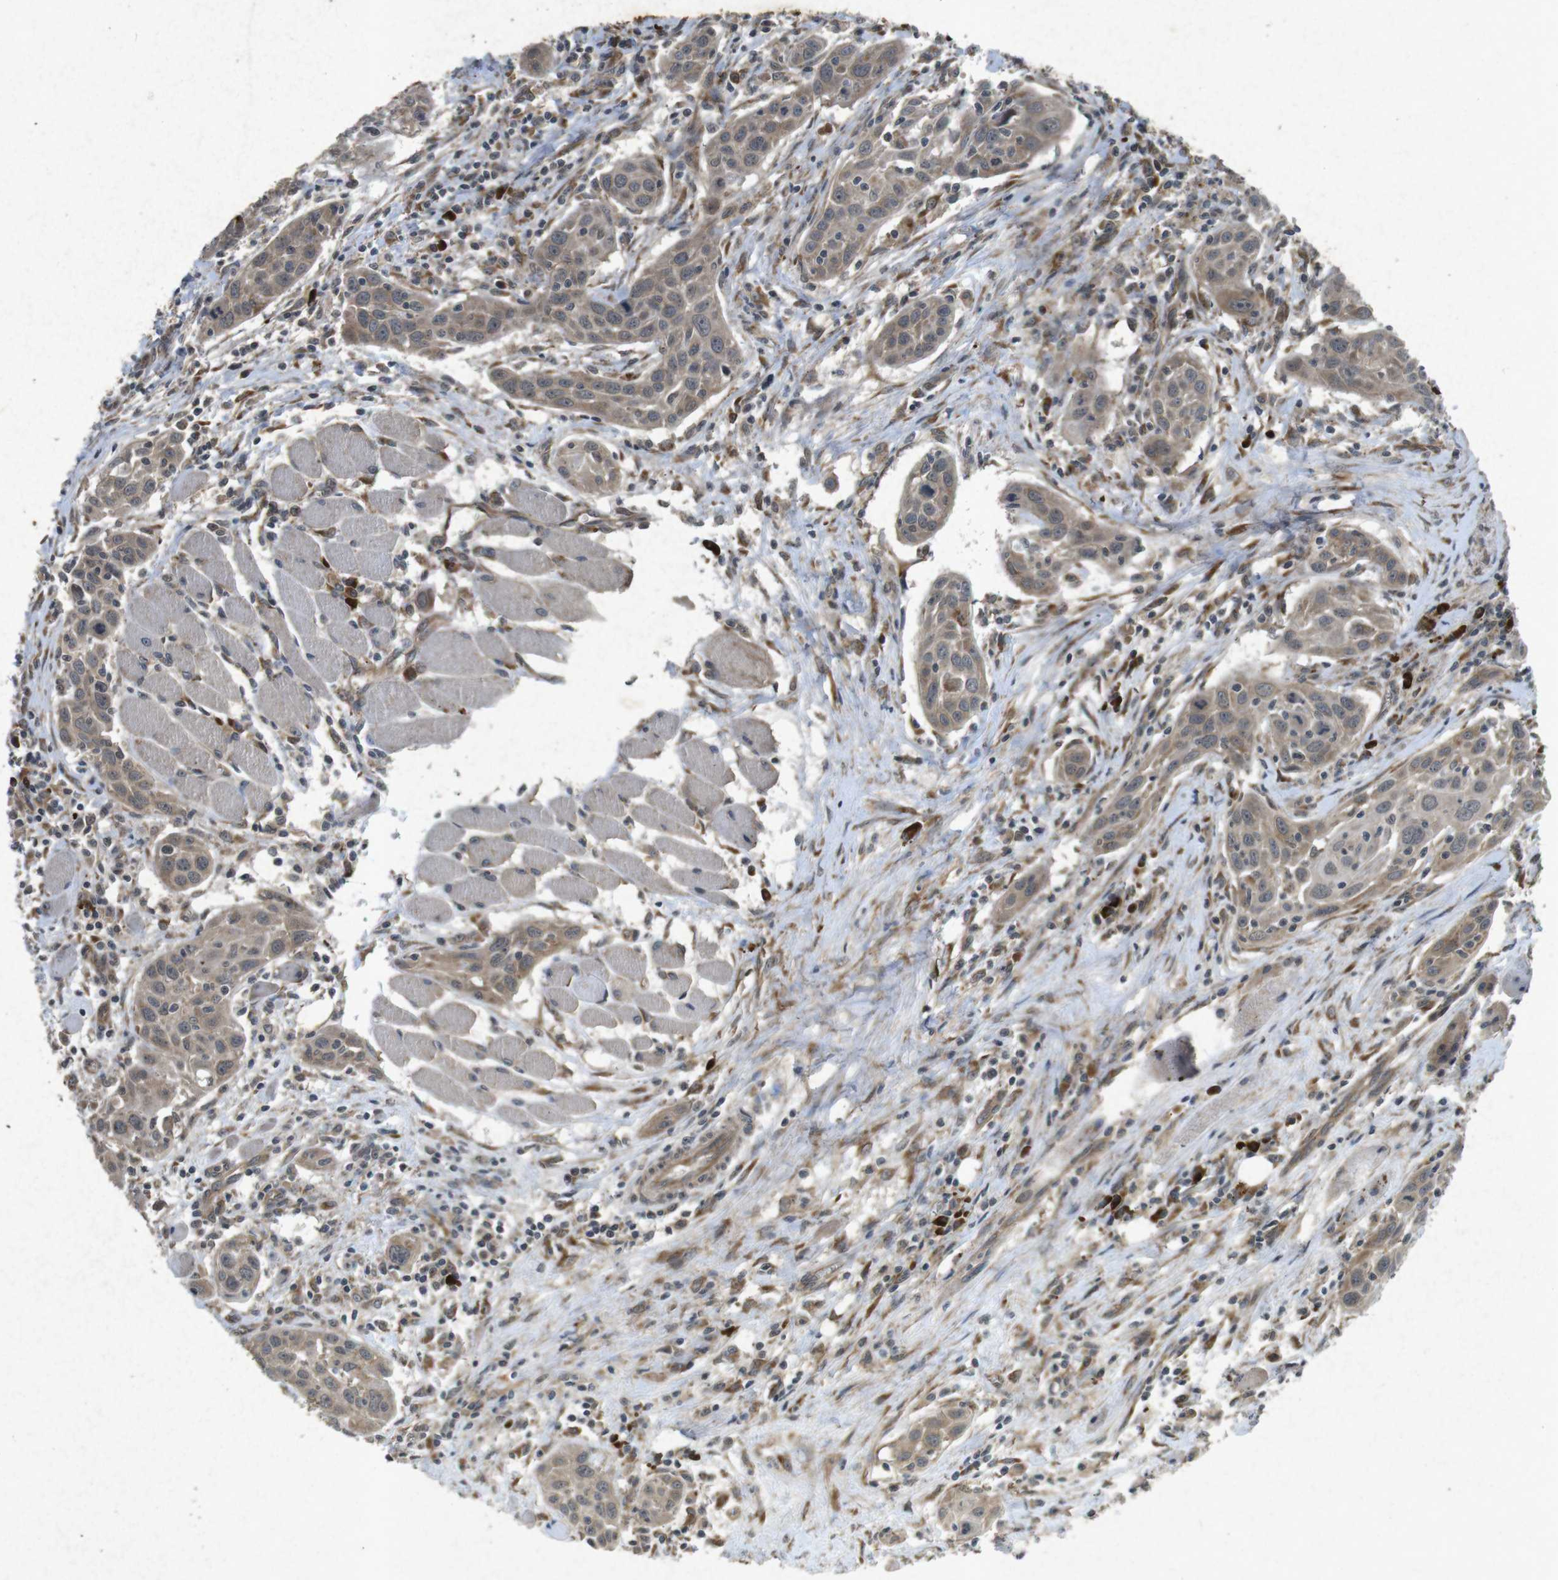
{"staining": {"intensity": "weak", "quantity": ">75%", "location": "cytoplasmic/membranous"}, "tissue": "head and neck cancer", "cell_type": "Tumor cells", "image_type": "cancer", "snomed": [{"axis": "morphology", "description": "Squamous cell carcinoma, NOS"}, {"axis": "topography", "description": "Oral tissue"}, {"axis": "topography", "description": "Head-Neck"}], "caption": "Head and neck squamous cell carcinoma stained for a protein demonstrates weak cytoplasmic/membranous positivity in tumor cells. The staining was performed using DAB (3,3'-diaminobenzidine) to visualize the protein expression in brown, while the nuclei were stained in blue with hematoxylin (Magnification: 20x).", "gene": "FLCN", "patient": {"sex": "female", "age": 50}}